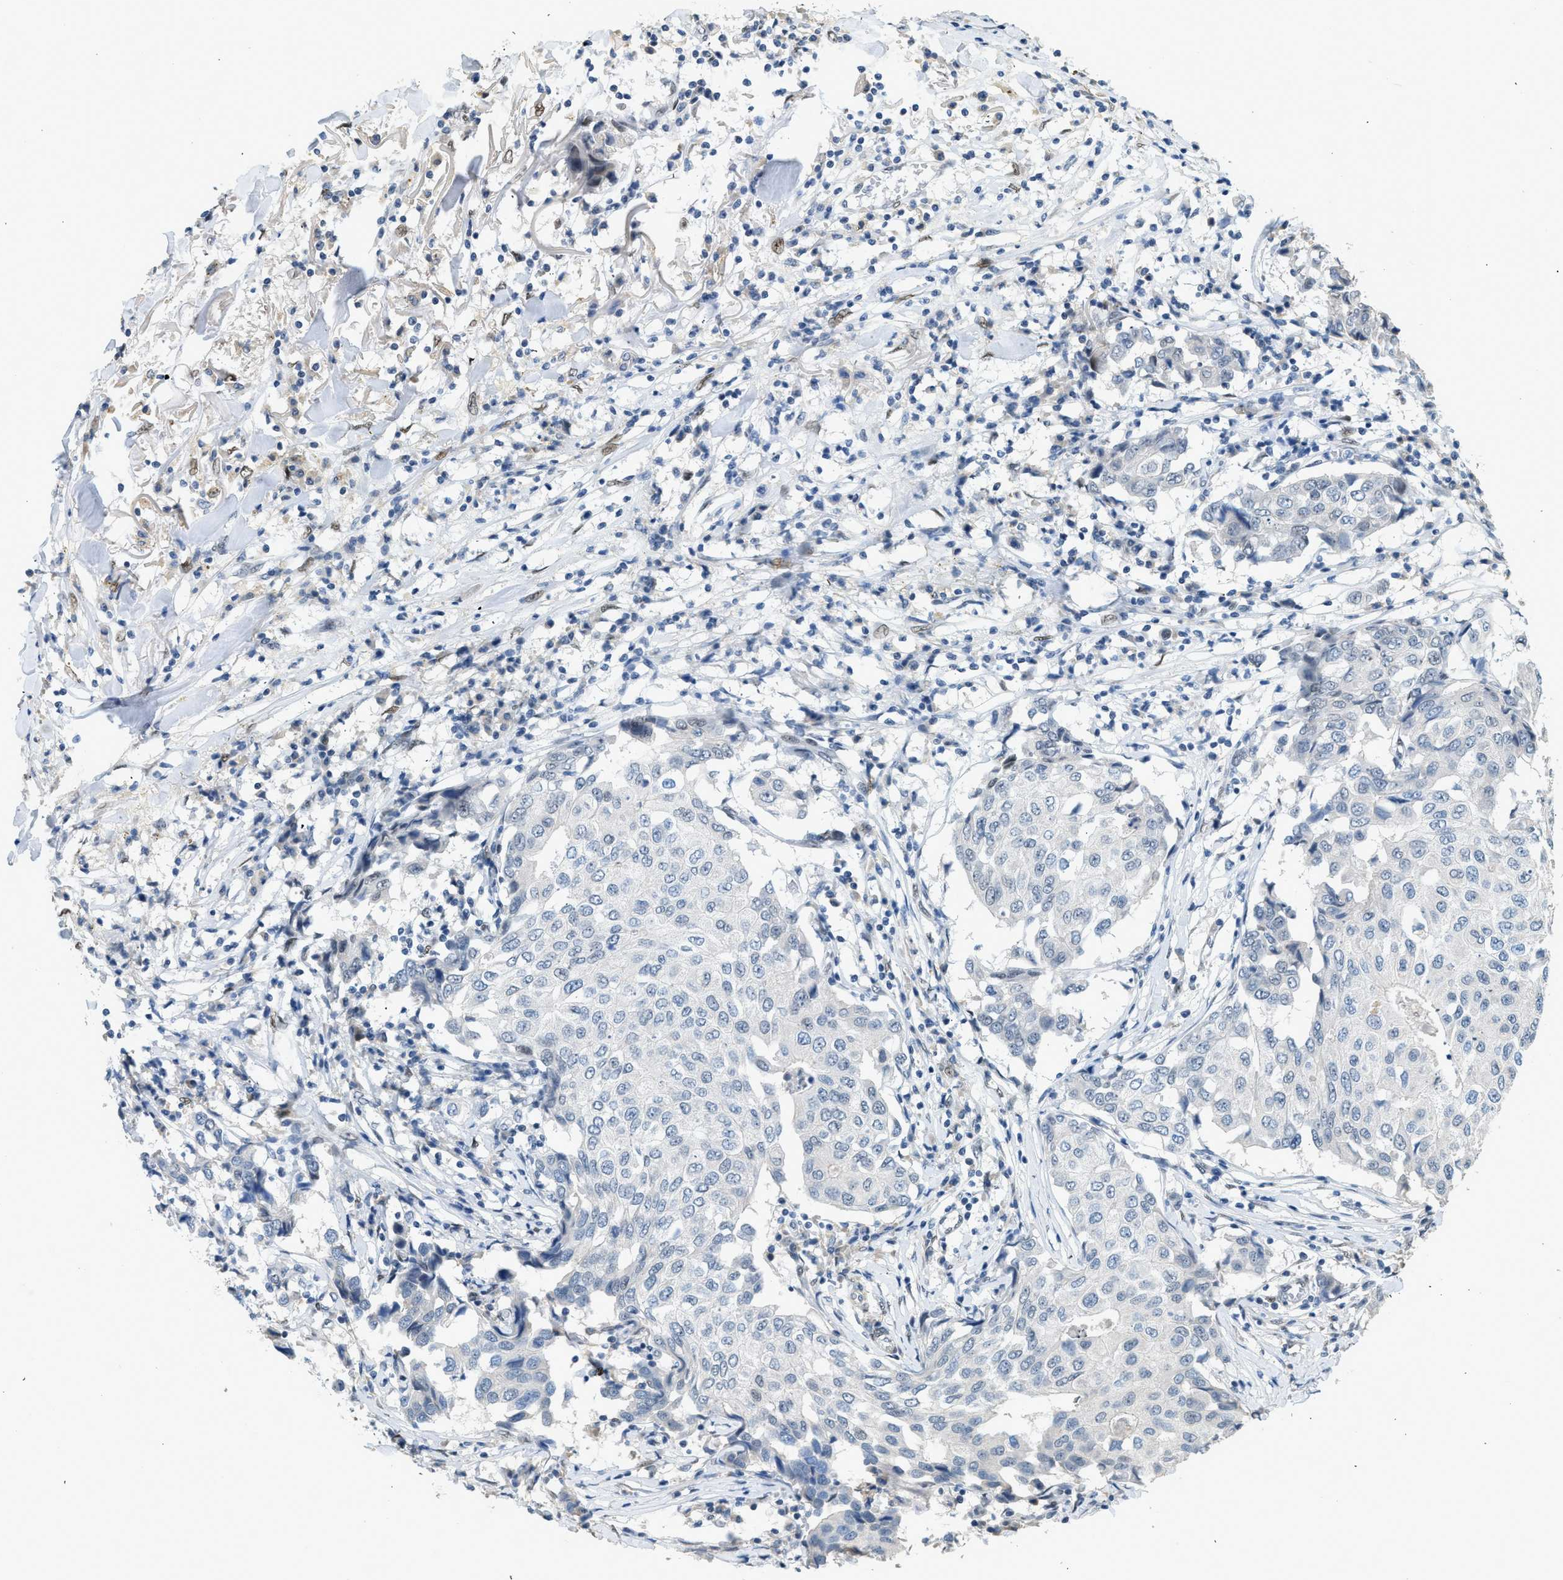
{"staining": {"intensity": "negative", "quantity": "none", "location": "none"}, "tissue": "breast cancer", "cell_type": "Tumor cells", "image_type": "cancer", "snomed": [{"axis": "morphology", "description": "Duct carcinoma"}, {"axis": "topography", "description": "Breast"}], "caption": "High power microscopy histopathology image of an IHC histopathology image of breast cancer, revealing no significant staining in tumor cells. The staining was performed using DAB to visualize the protein expression in brown, while the nuclei were stained in blue with hematoxylin (Magnification: 20x).", "gene": "ZBTB20", "patient": {"sex": "female", "age": 80}}